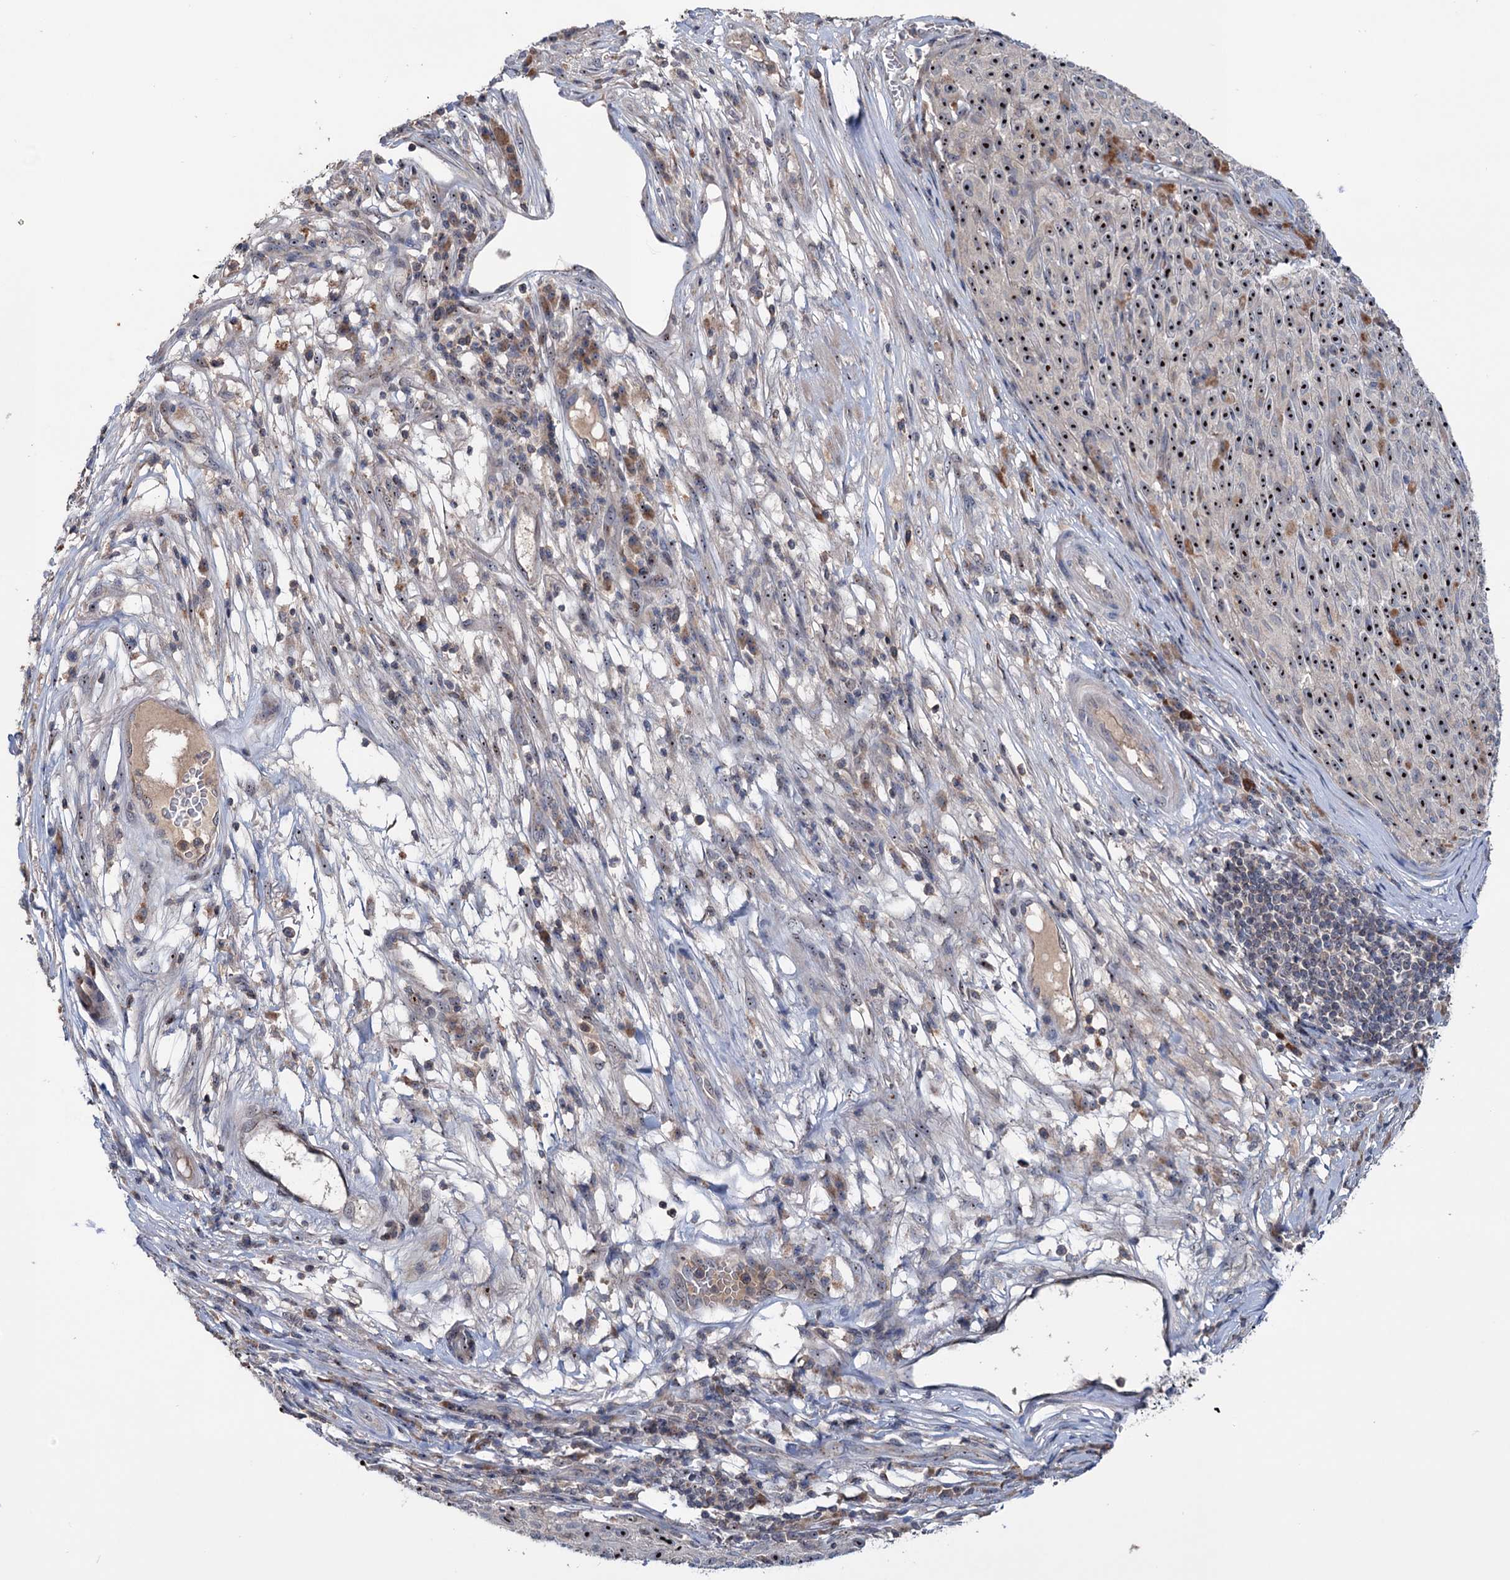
{"staining": {"intensity": "strong", "quantity": ">75%", "location": "nuclear"}, "tissue": "melanoma", "cell_type": "Tumor cells", "image_type": "cancer", "snomed": [{"axis": "morphology", "description": "Malignant melanoma, NOS"}, {"axis": "topography", "description": "Skin"}], "caption": "Brown immunohistochemical staining in human malignant melanoma reveals strong nuclear positivity in approximately >75% of tumor cells. Nuclei are stained in blue.", "gene": "HTR3B", "patient": {"sex": "female", "age": 82}}